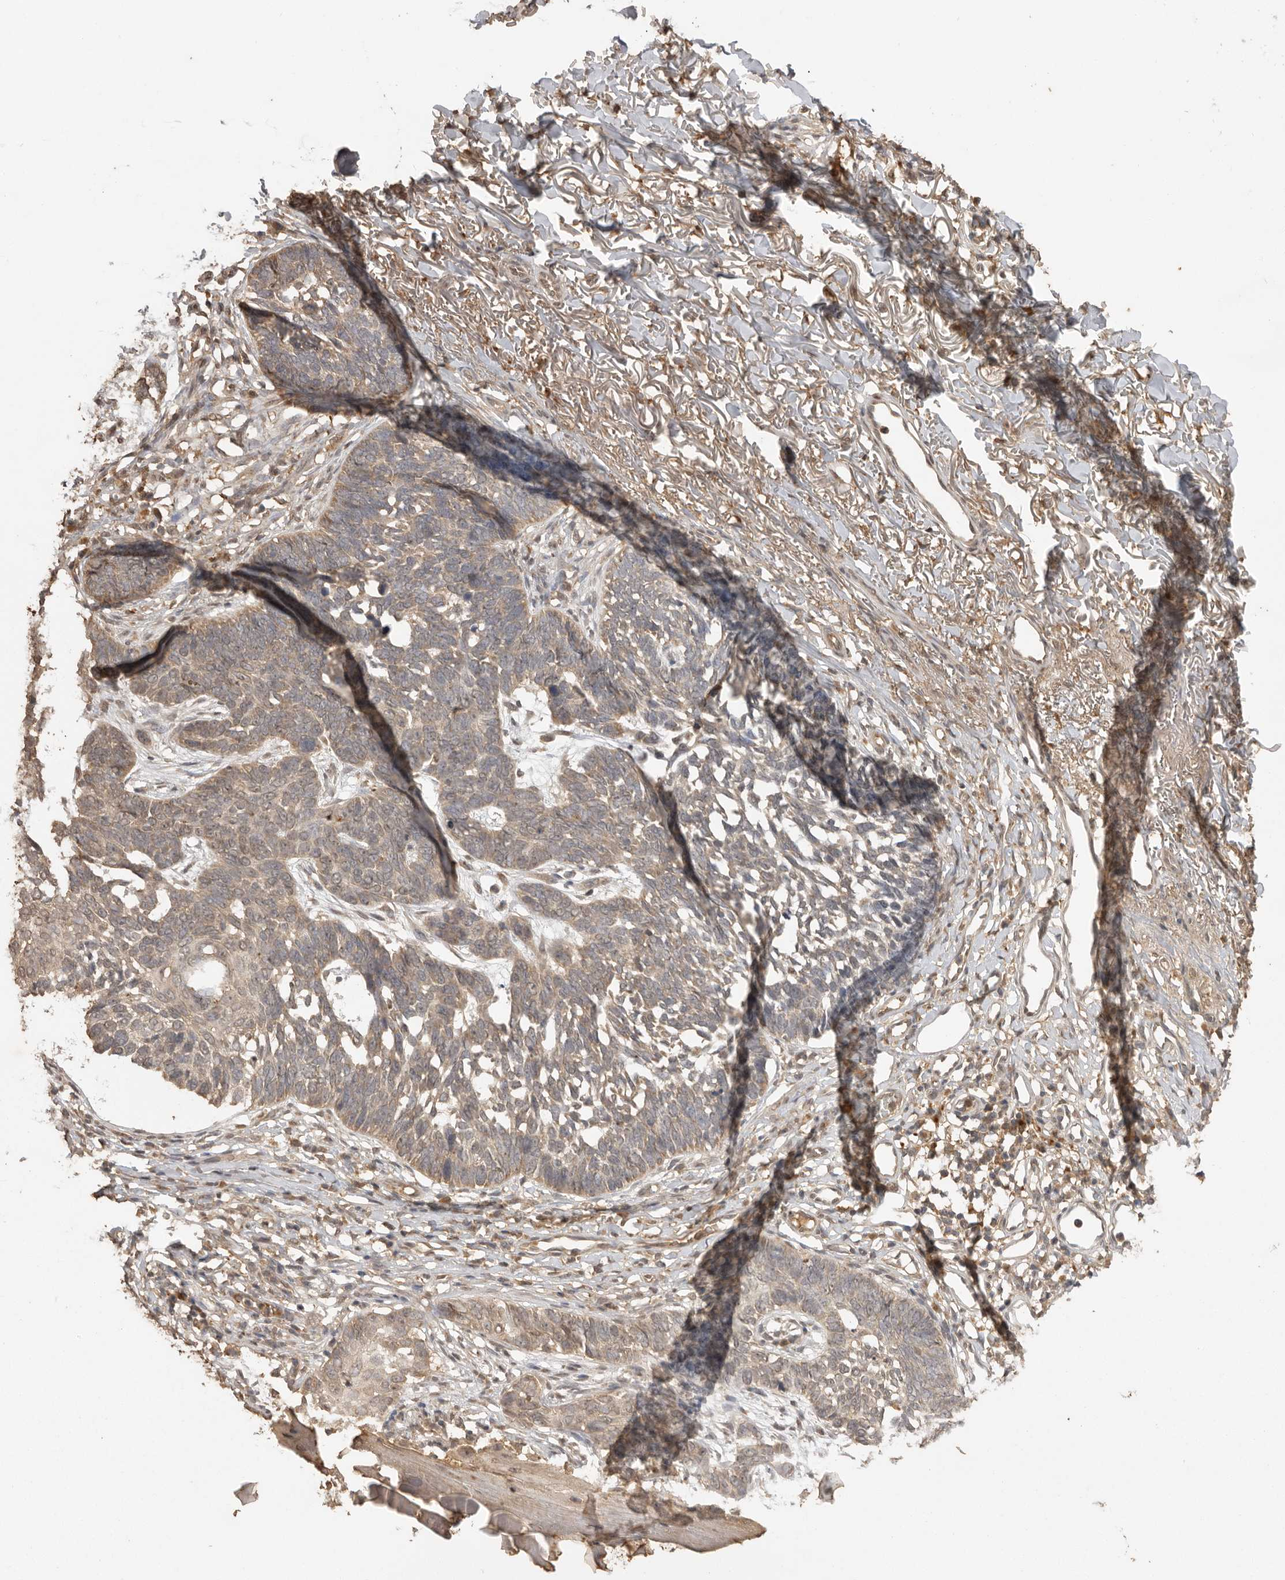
{"staining": {"intensity": "weak", "quantity": ">75%", "location": "cytoplasmic/membranous"}, "tissue": "skin cancer", "cell_type": "Tumor cells", "image_type": "cancer", "snomed": [{"axis": "morphology", "description": "Normal tissue, NOS"}, {"axis": "morphology", "description": "Basal cell carcinoma"}, {"axis": "topography", "description": "Skin"}], "caption": "Tumor cells exhibit weak cytoplasmic/membranous expression in approximately >75% of cells in skin cancer.", "gene": "JAG2", "patient": {"sex": "male", "age": 77}}